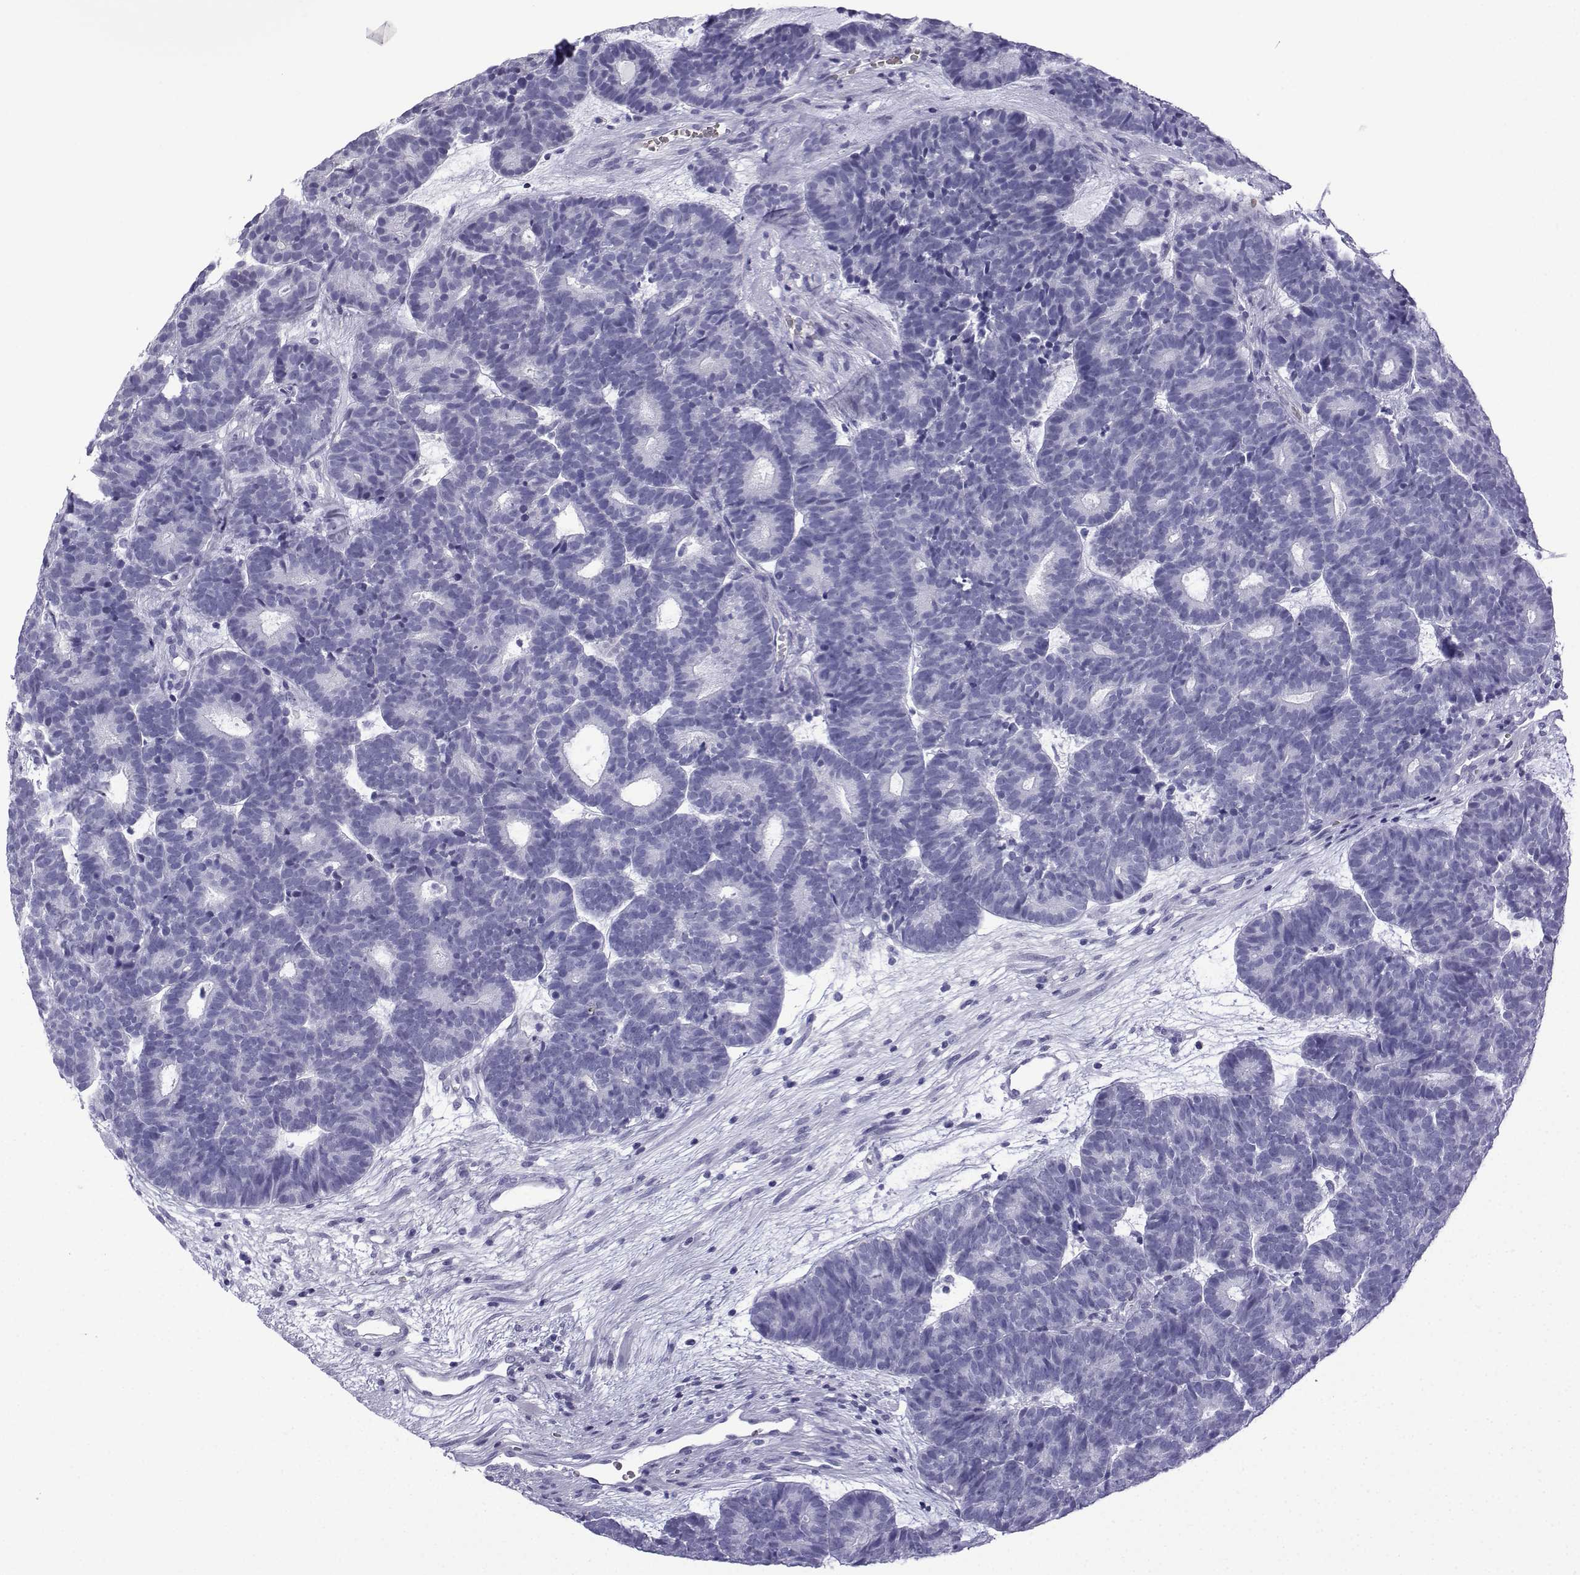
{"staining": {"intensity": "negative", "quantity": "none", "location": "none"}, "tissue": "head and neck cancer", "cell_type": "Tumor cells", "image_type": "cancer", "snomed": [{"axis": "morphology", "description": "Adenocarcinoma, NOS"}, {"axis": "topography", "description": "Head-Neck"}], "caption": "Immunohistochemical staining of human adenocarcinoma (head and neck) reveals no significant expression in tumor cells. The staining is performed using DAB (3,3'-diaminobenzidine) brown chromogen with nuclei counter-stained in using hematoxylin.", "gene": "TRIM46", "patient": {"sex": "female", "age": 81}}